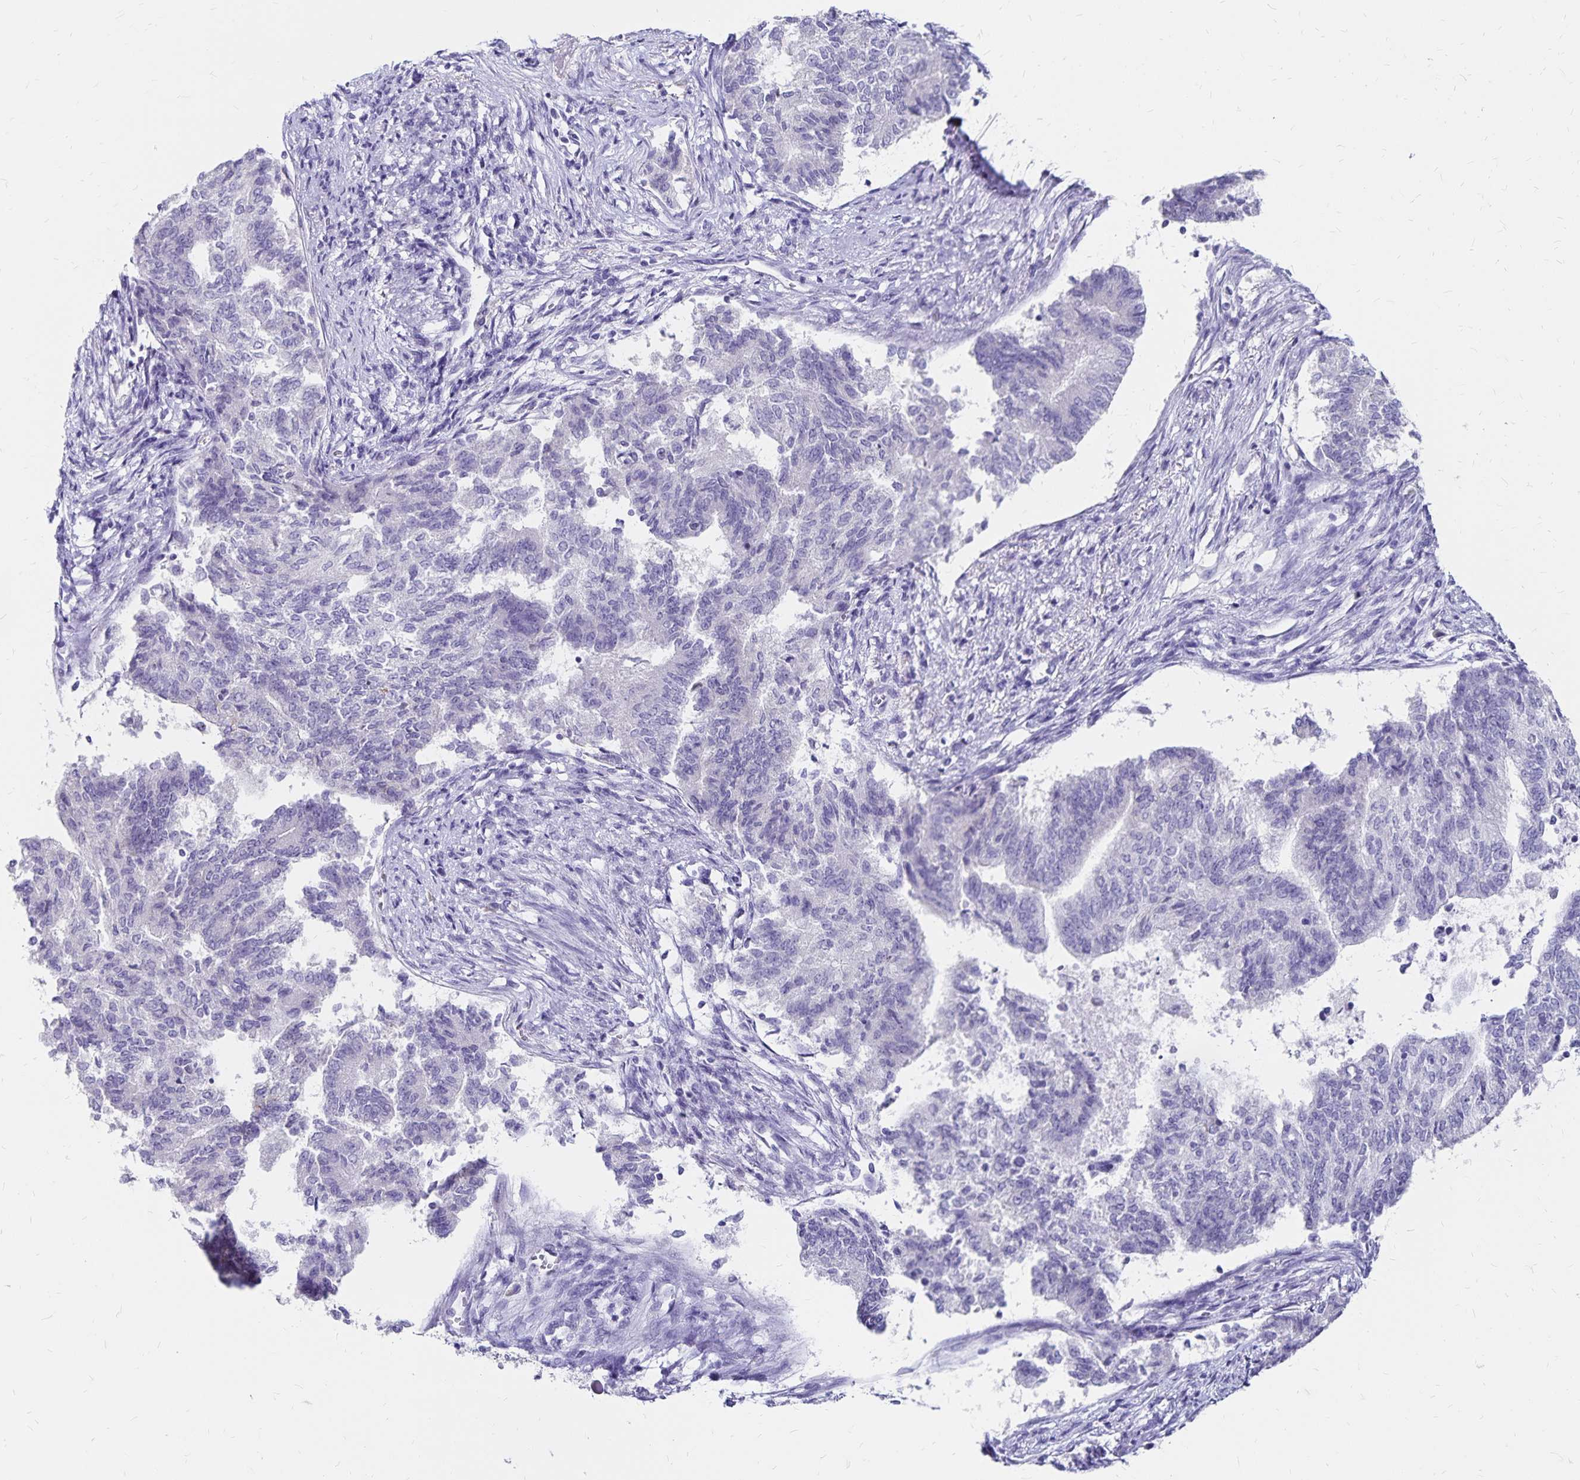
{"staining": {"intensity": "negative", "quantity": "none", "location": "none"}, "tissue": "endometrial cancer", "cell_type": "Tumor cells", "image_type": "cancer", "snomed": [{"axis": "morphology", "description": "Adenocarcinoma, NOS"}, {"axis": "topography", "description": "Endometrium"}], "caption": "The micrograph demonstrates no significant positivity in tumor cells of endometrial cancer.", "gene": "IKZF1", "patient": {"sex": "female", "age": 65}}